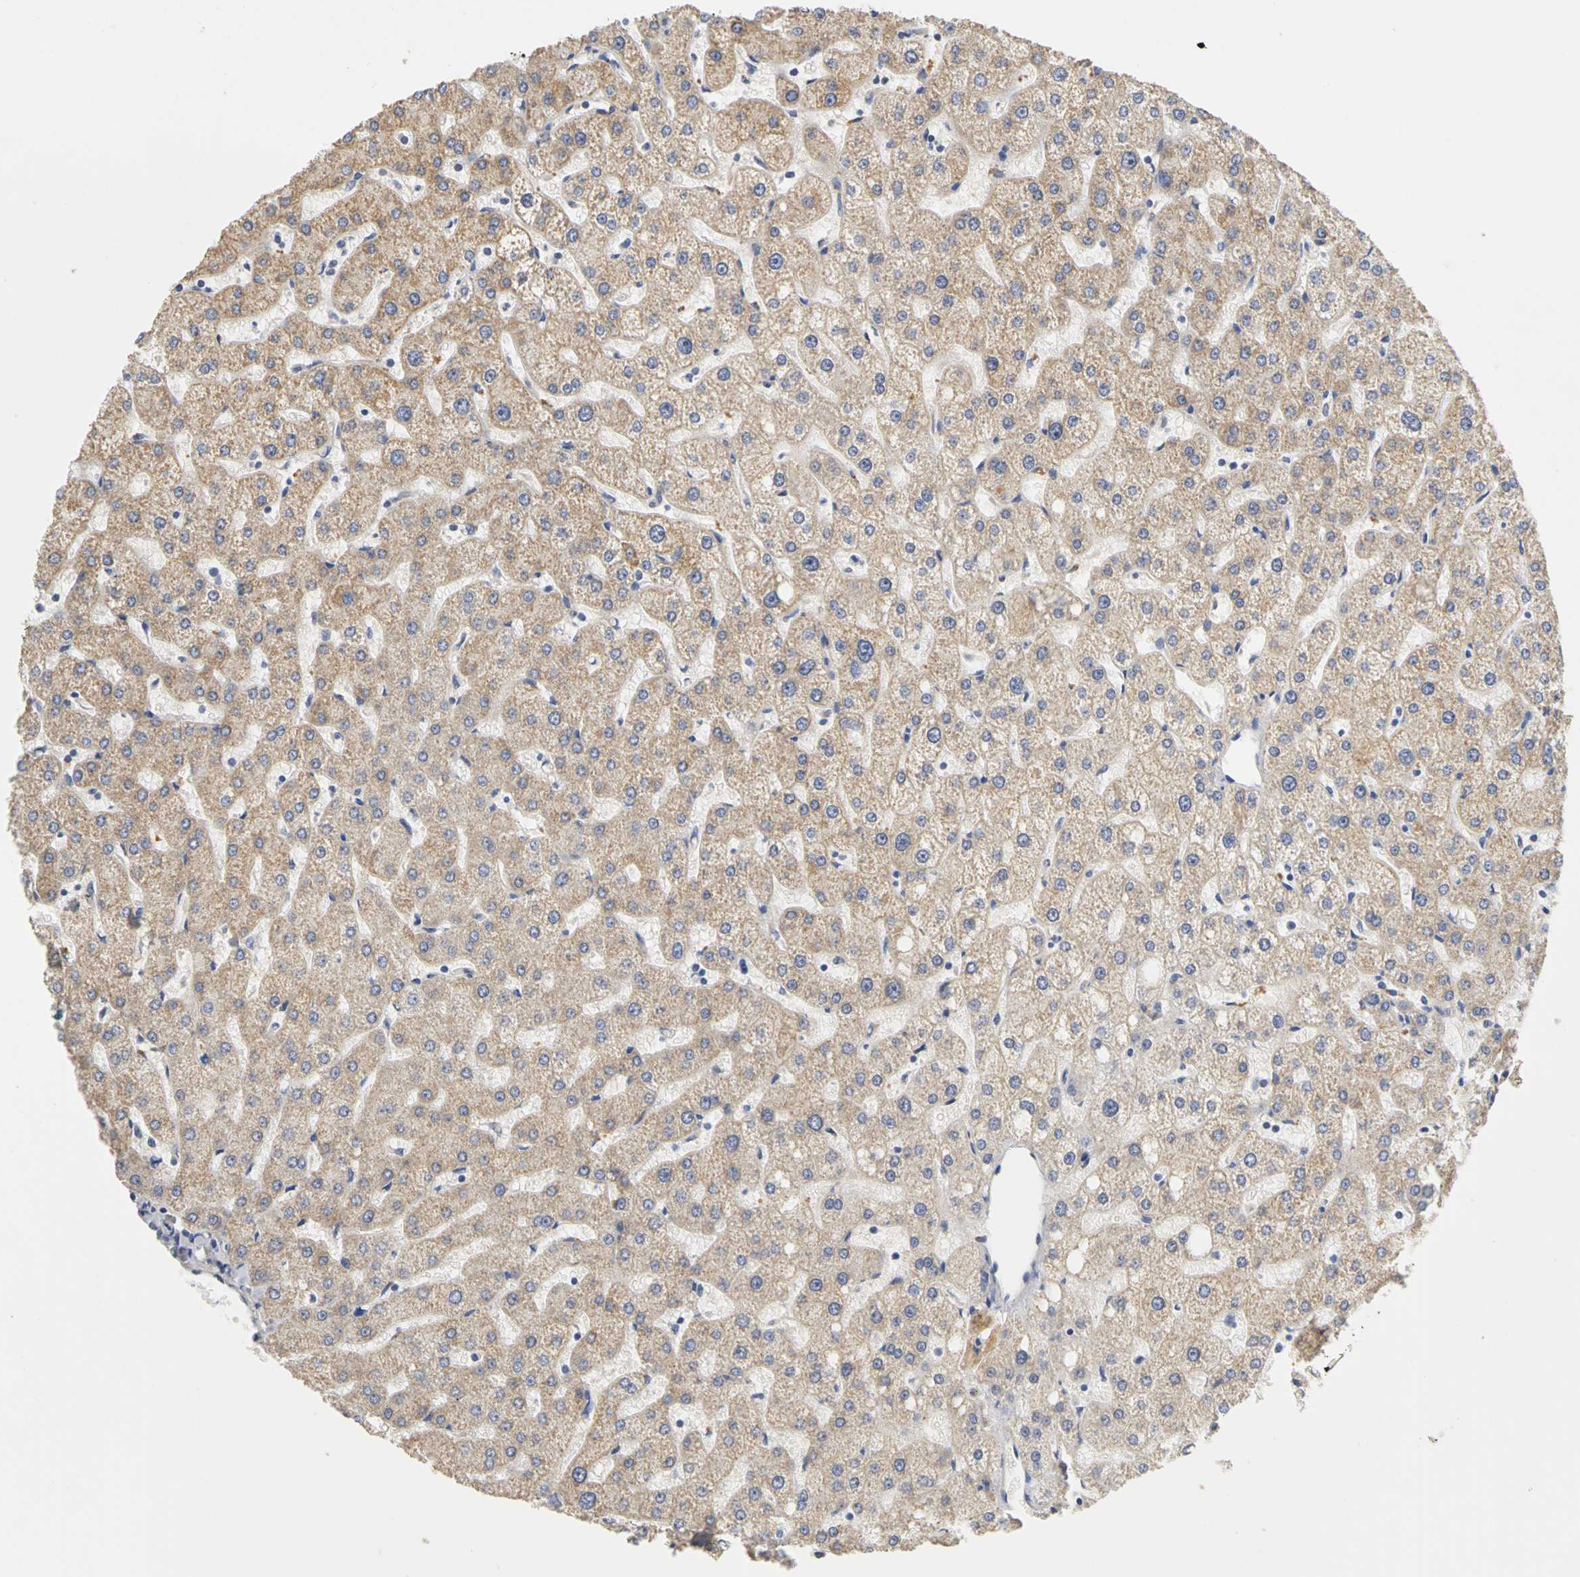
{"staining": {"intensity": "negative", "quantity": "none", "location": "none"}, "tissue": "liver", "cell_type": "Cholangiocytes", "image_type": "normal", "snomed": [{"axis": "morphology", "description": "Normal tissue, NOS"}, {"axis": "topography", "description": "Liver"}], "caption": "Benign liver was stained to show a protein in brown. There is no significant expression in cholangiocytes. (DAB (3,3'-diaminobenzidine) immunohistochemistry (IHC), high magnification).", "gene": "PGR", "patient": {"sex": "male", "age": 67}}